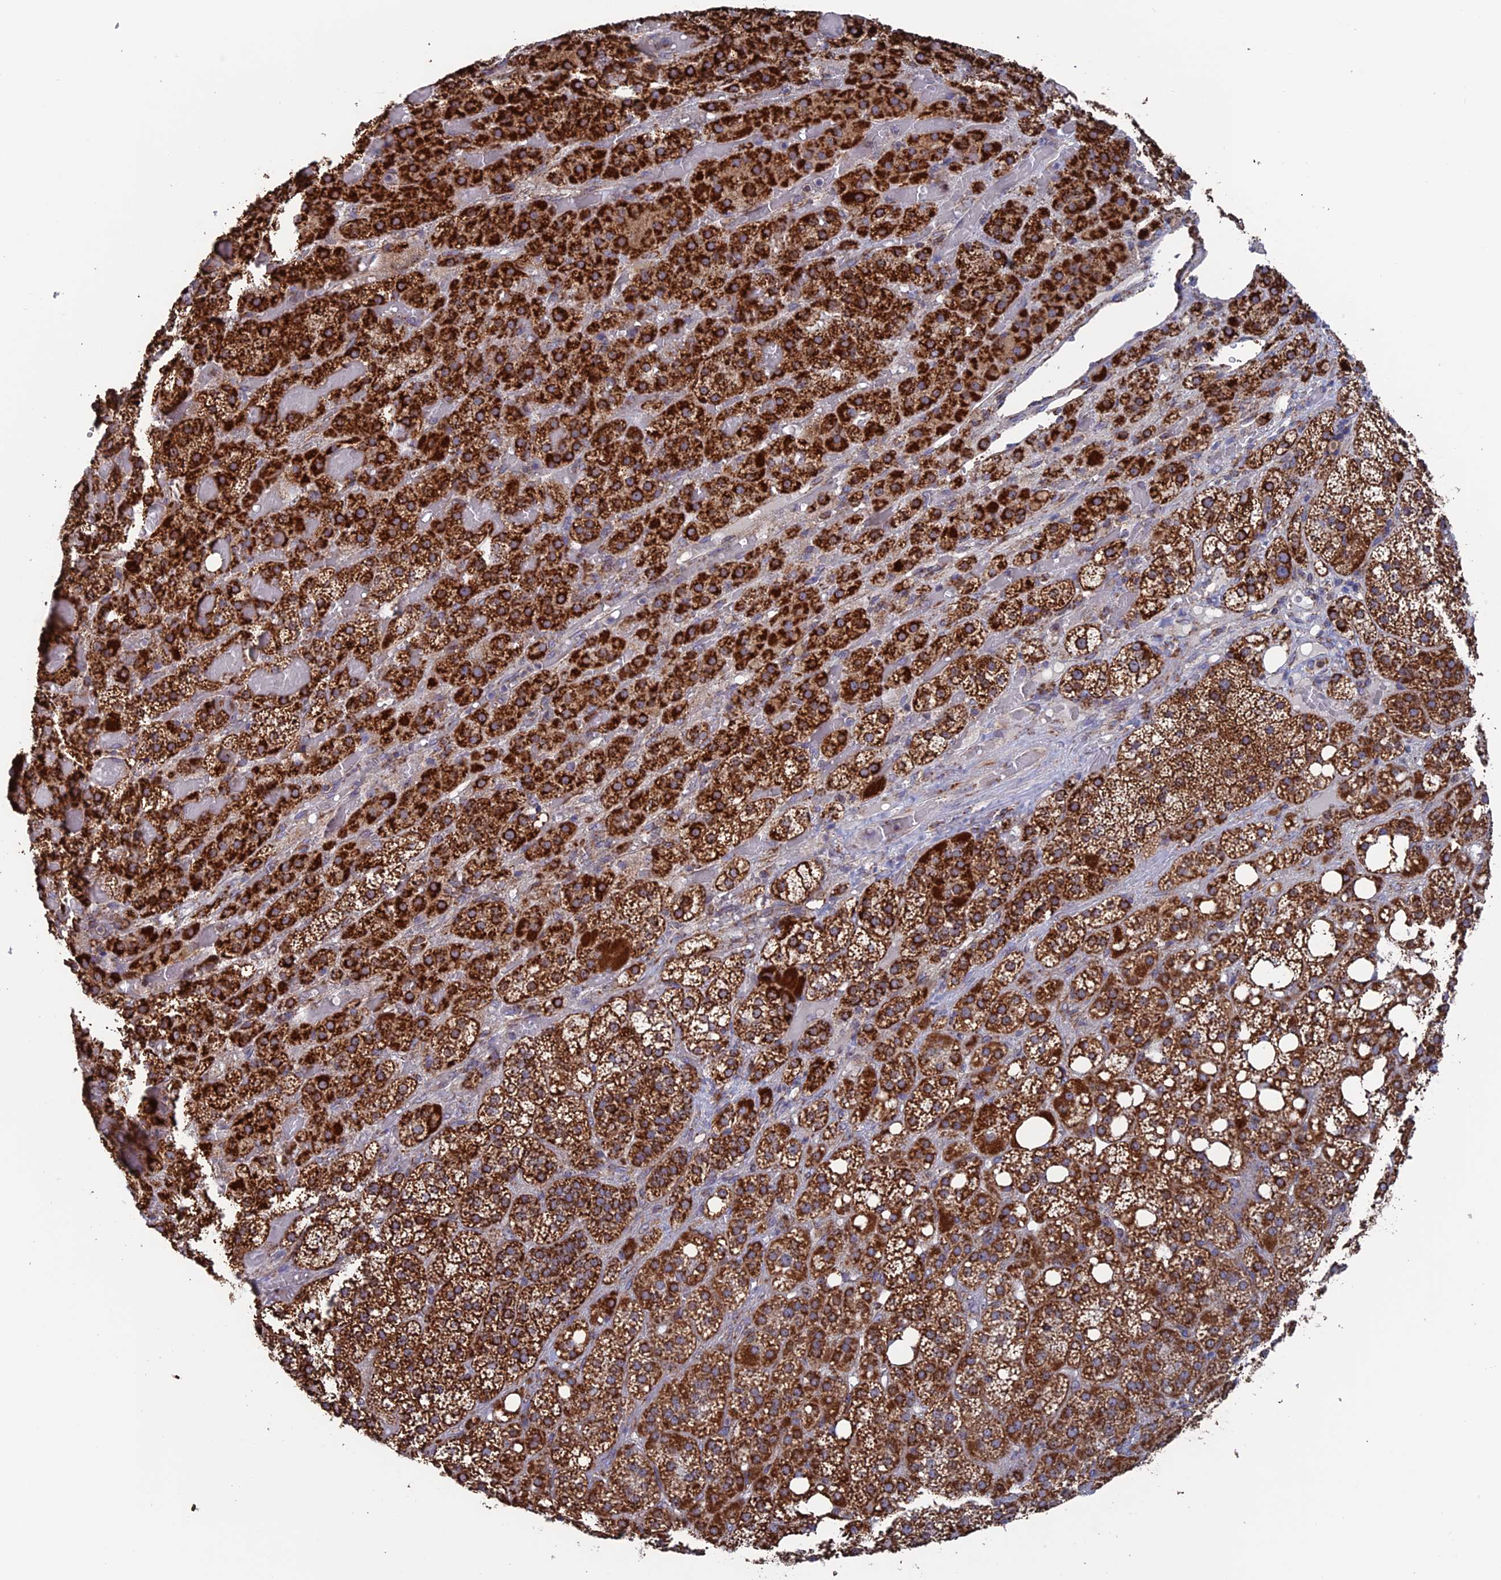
{"staining": {"intensity": "strong", "quantity": ">75%", "location": "cytoplasmic/membranous"}, "tissue": "adrenal gland", "cell_type": "Glandular cells", "image_type": "normal", "snomed": [{"axis": "morphology", "description": "Normal tissue, NOS"}, {"axis": "topography", "description": "Adrenal gland"}], "caption": "An IHC histopathology image of unremarkable tissue is shown. Protein staining in brown highlights strong cytoplasmic/membranous positivity in adrenal gland within glandular cells.", "gene": "DTYMK", "patient": {"sex": "female", "age": 59}}